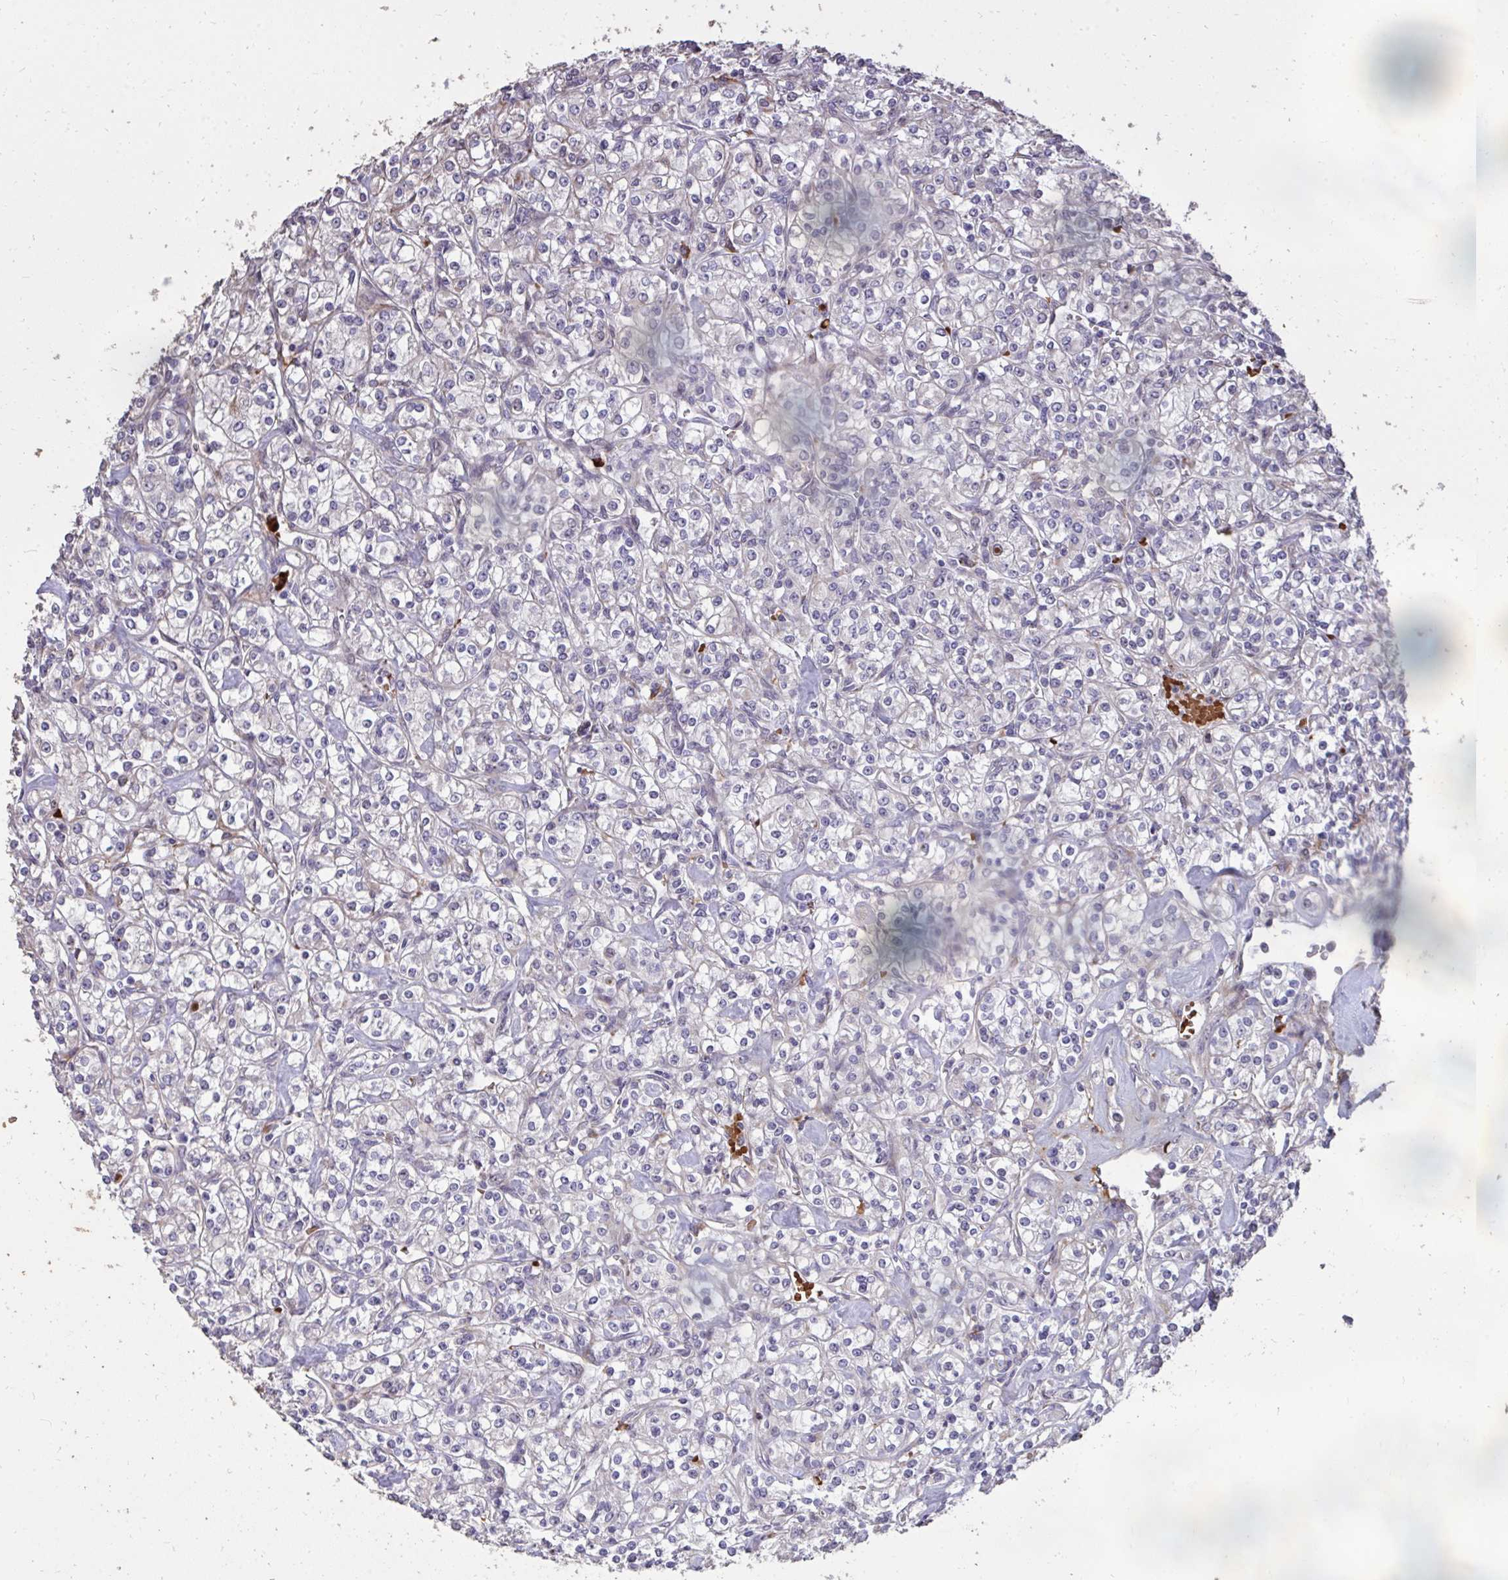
{"staining": {"intensity": "negative", "quantity": "none", "location": "none"}, "tissue": "renal cancer", "cell_type": "Tumor cells", "image_type": "cancer", "snomed": [{"axis": "morphology", "description": "Adenocarcinoma, NOS"}, {"axis": "topography", "description": "Kidney"}], "caption": "High power microscopy image of an immunohistochemistry (IHC) micrograph of renal cancer, revealing no significant expression in tumor cells. The staining is performed using DAB (3,3'-diaminobenzidine) brown chromogen with nuclei counter-stained in using hematoxylin.", "gene": "FIBCD1", "patient": {"sex": "male", "age": 77}}